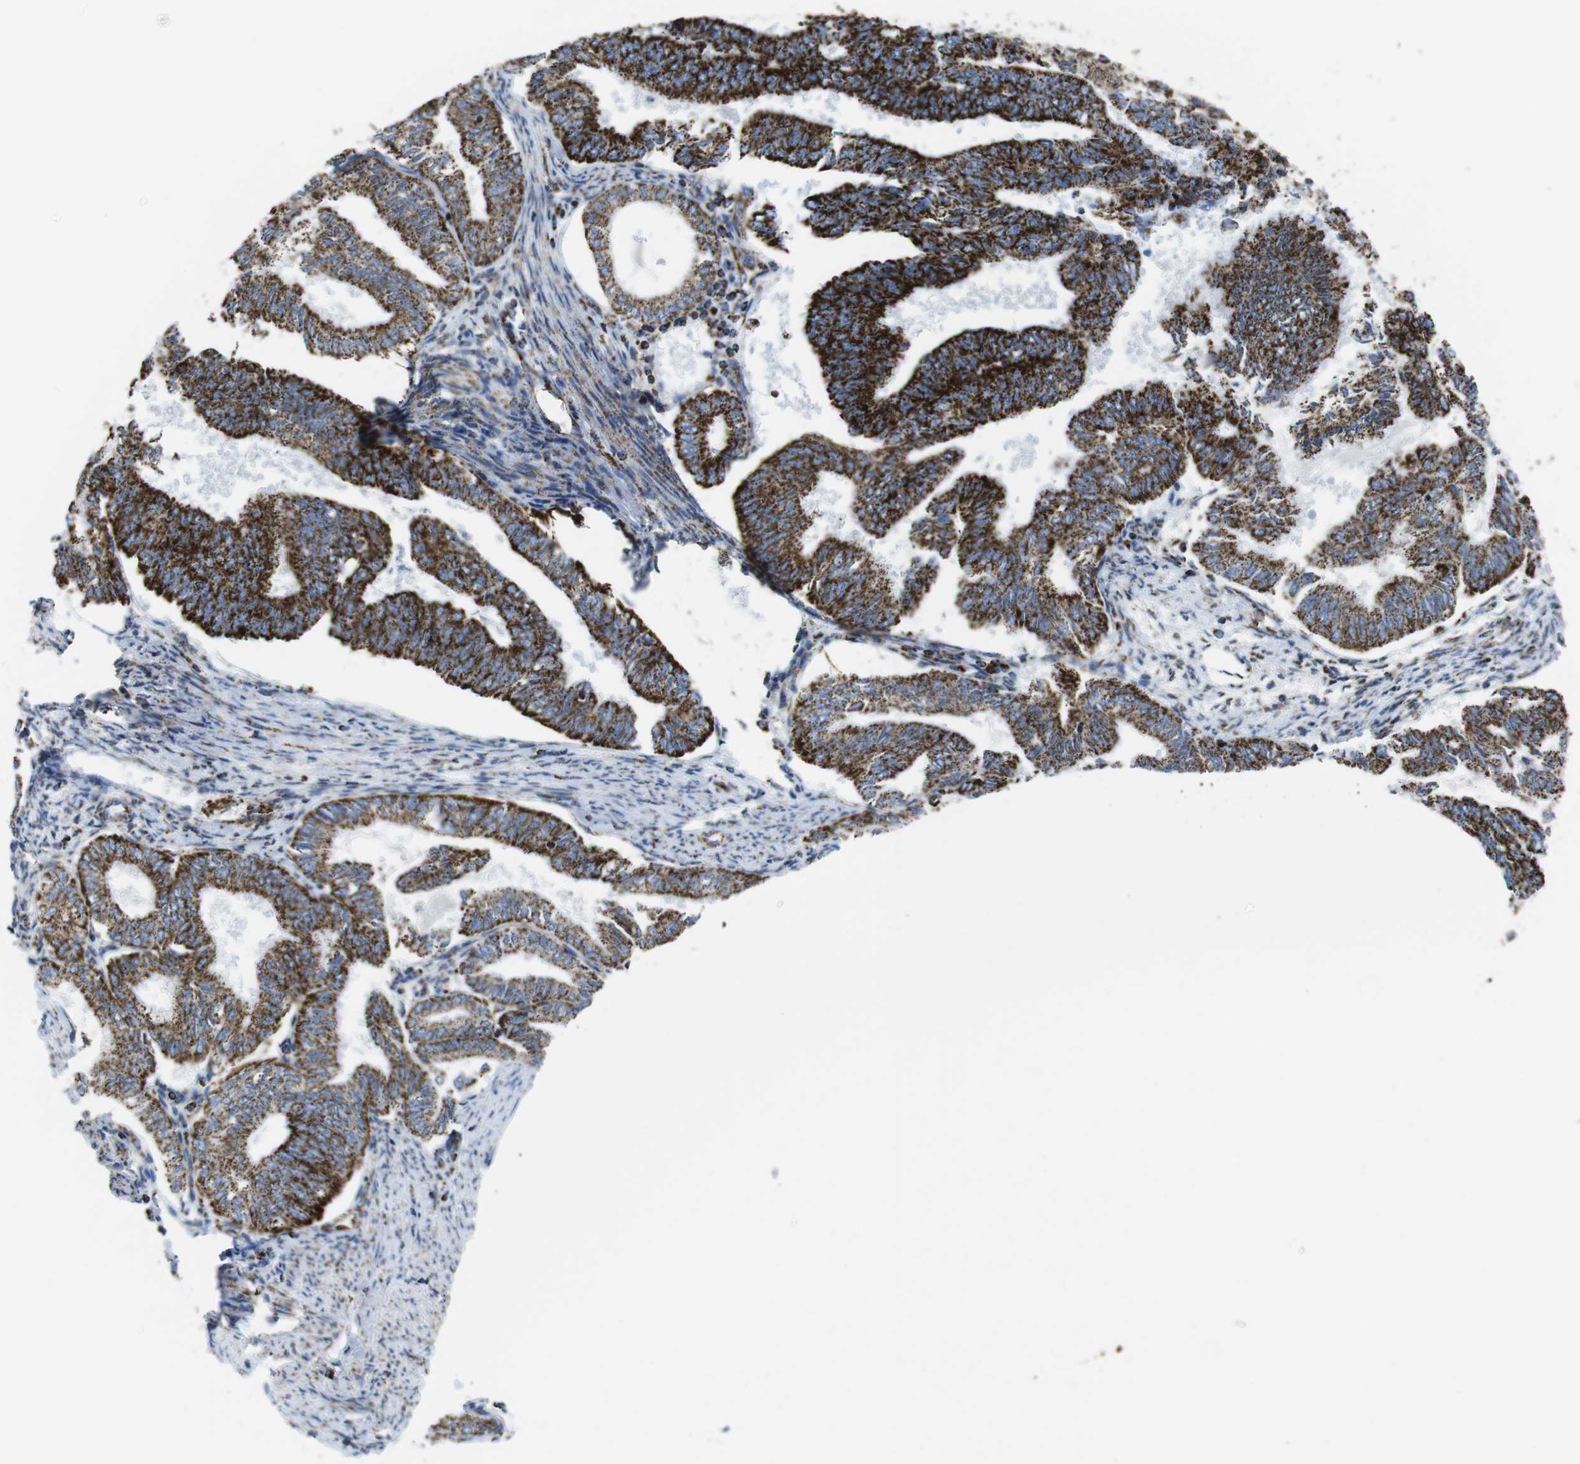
{"staining": {"intensity": "strong", "quantity": ">75%", "location": "cytoplasmic/membranous"}, "tissue": "endometrial cancer", "cell_type": "Tumor cells", "image_type": "cancer", "snomed": [{"axis": "morphology", "description": "Adenocarcinoma, NOS"}, {"axis": "topography", "description": "Endometrium"}], "caption": "Immunohistochemical staining of human endometrial cancer (adenocarcinoma) displays high levels of strong cytoplasmic/membranous protein staining in approximately >75% of tumor cells.", "gene": "ATP5PO", "patient": {"sex": "female", "age": 86}}